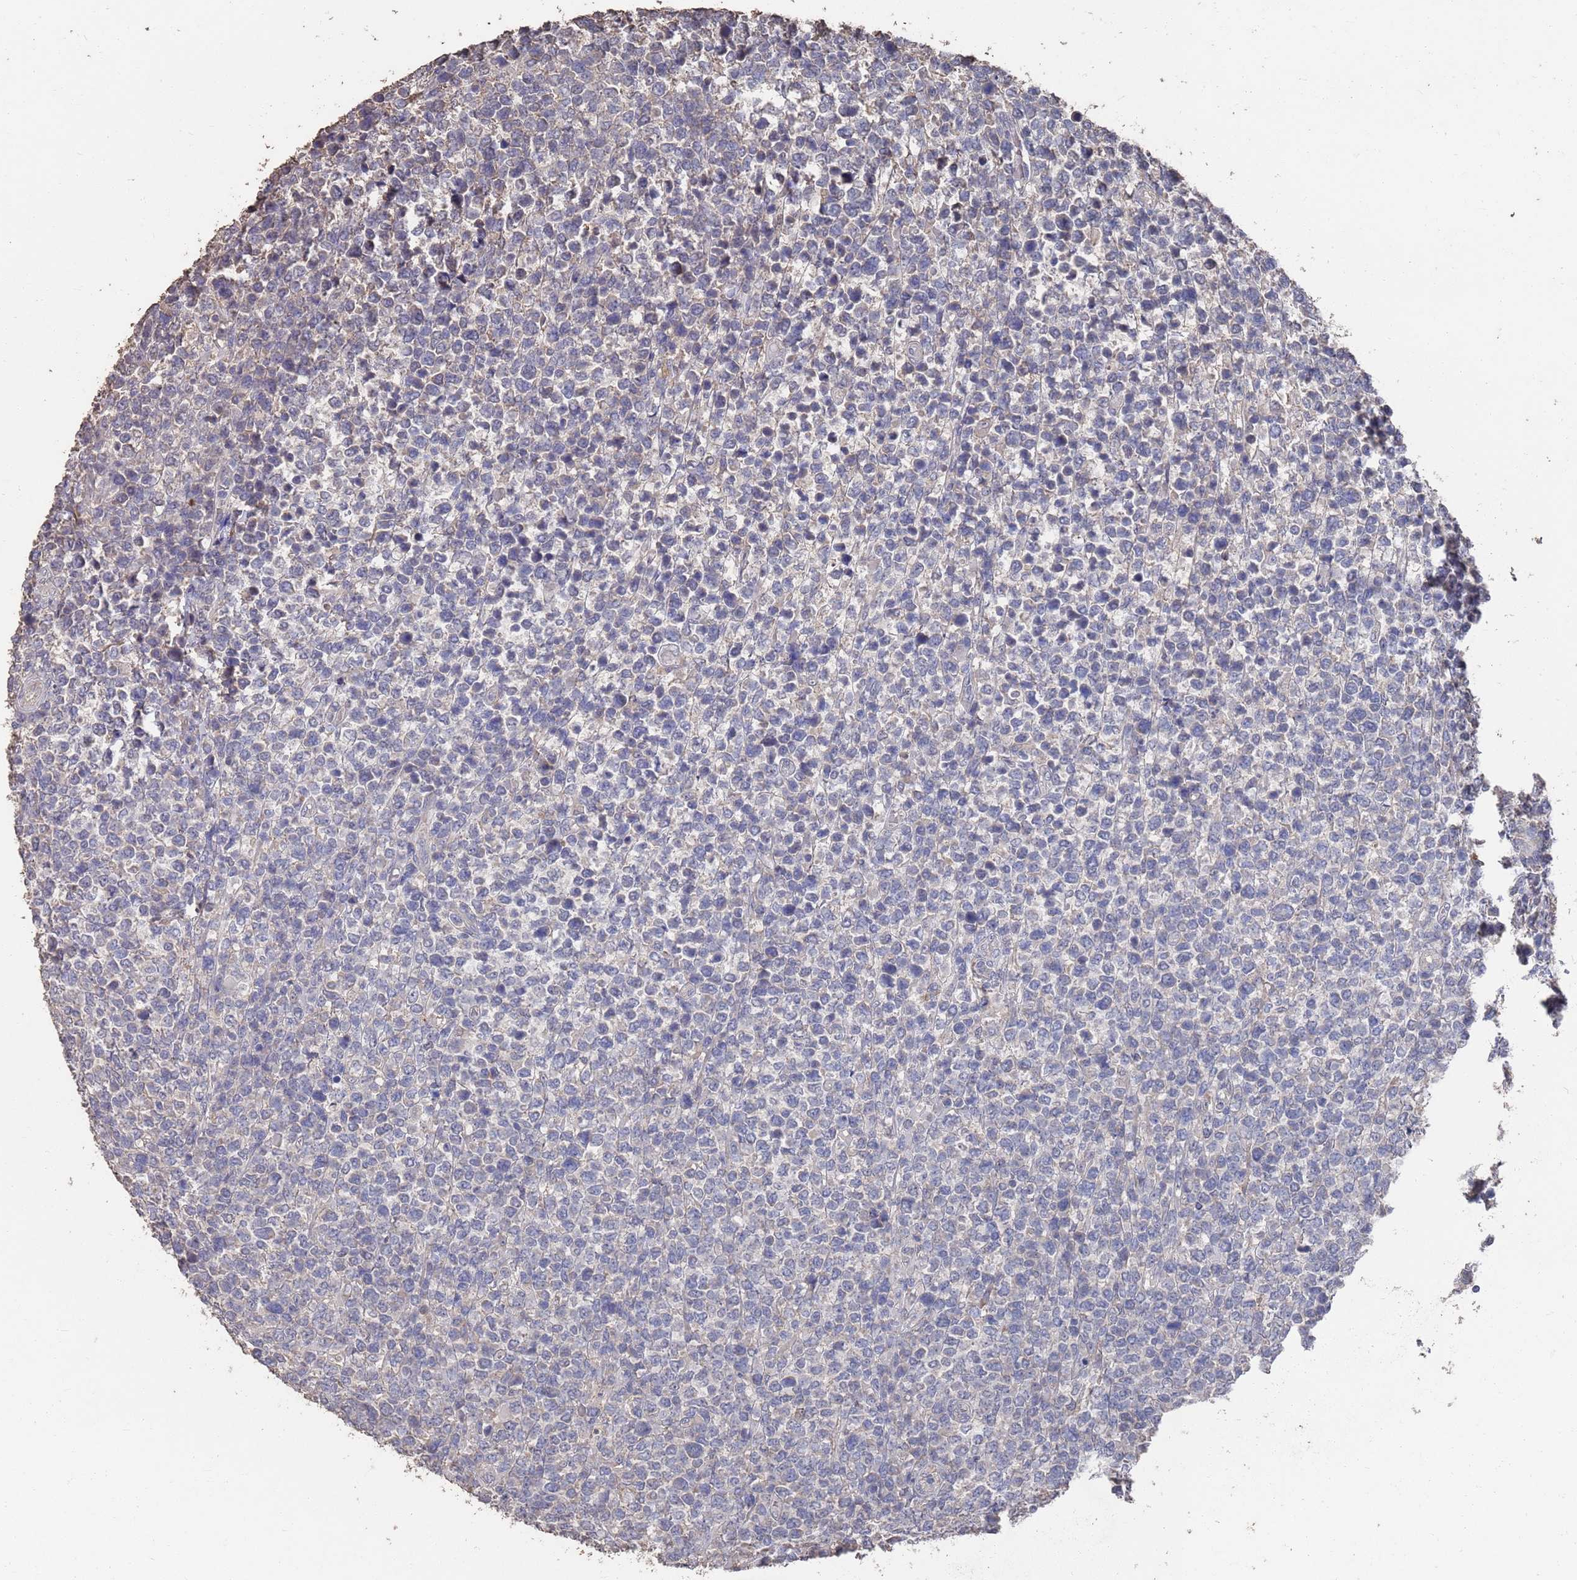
{"staining": {"intensity": "negative", "quantity": "none", "location": "none"}, "tissue": "lymphoma", "cell_type": "Tumor cells", "image_type": "cancer", "snomed": [{"axis": "morphology", "description": "Malignant lymphoma, non-Hodgkin's type, High grade"}, {"axis": "topography", "description": "Soft tissue"}], "caption": "IHC histopathology image of neoplastic tissue: lymphoma stained with DAB (3,3'-diaminobenzidine) shows no significant protein expression in tumor cells.", "gene": "BTBD18", "patient": {"sex": "female", "age": 56}}